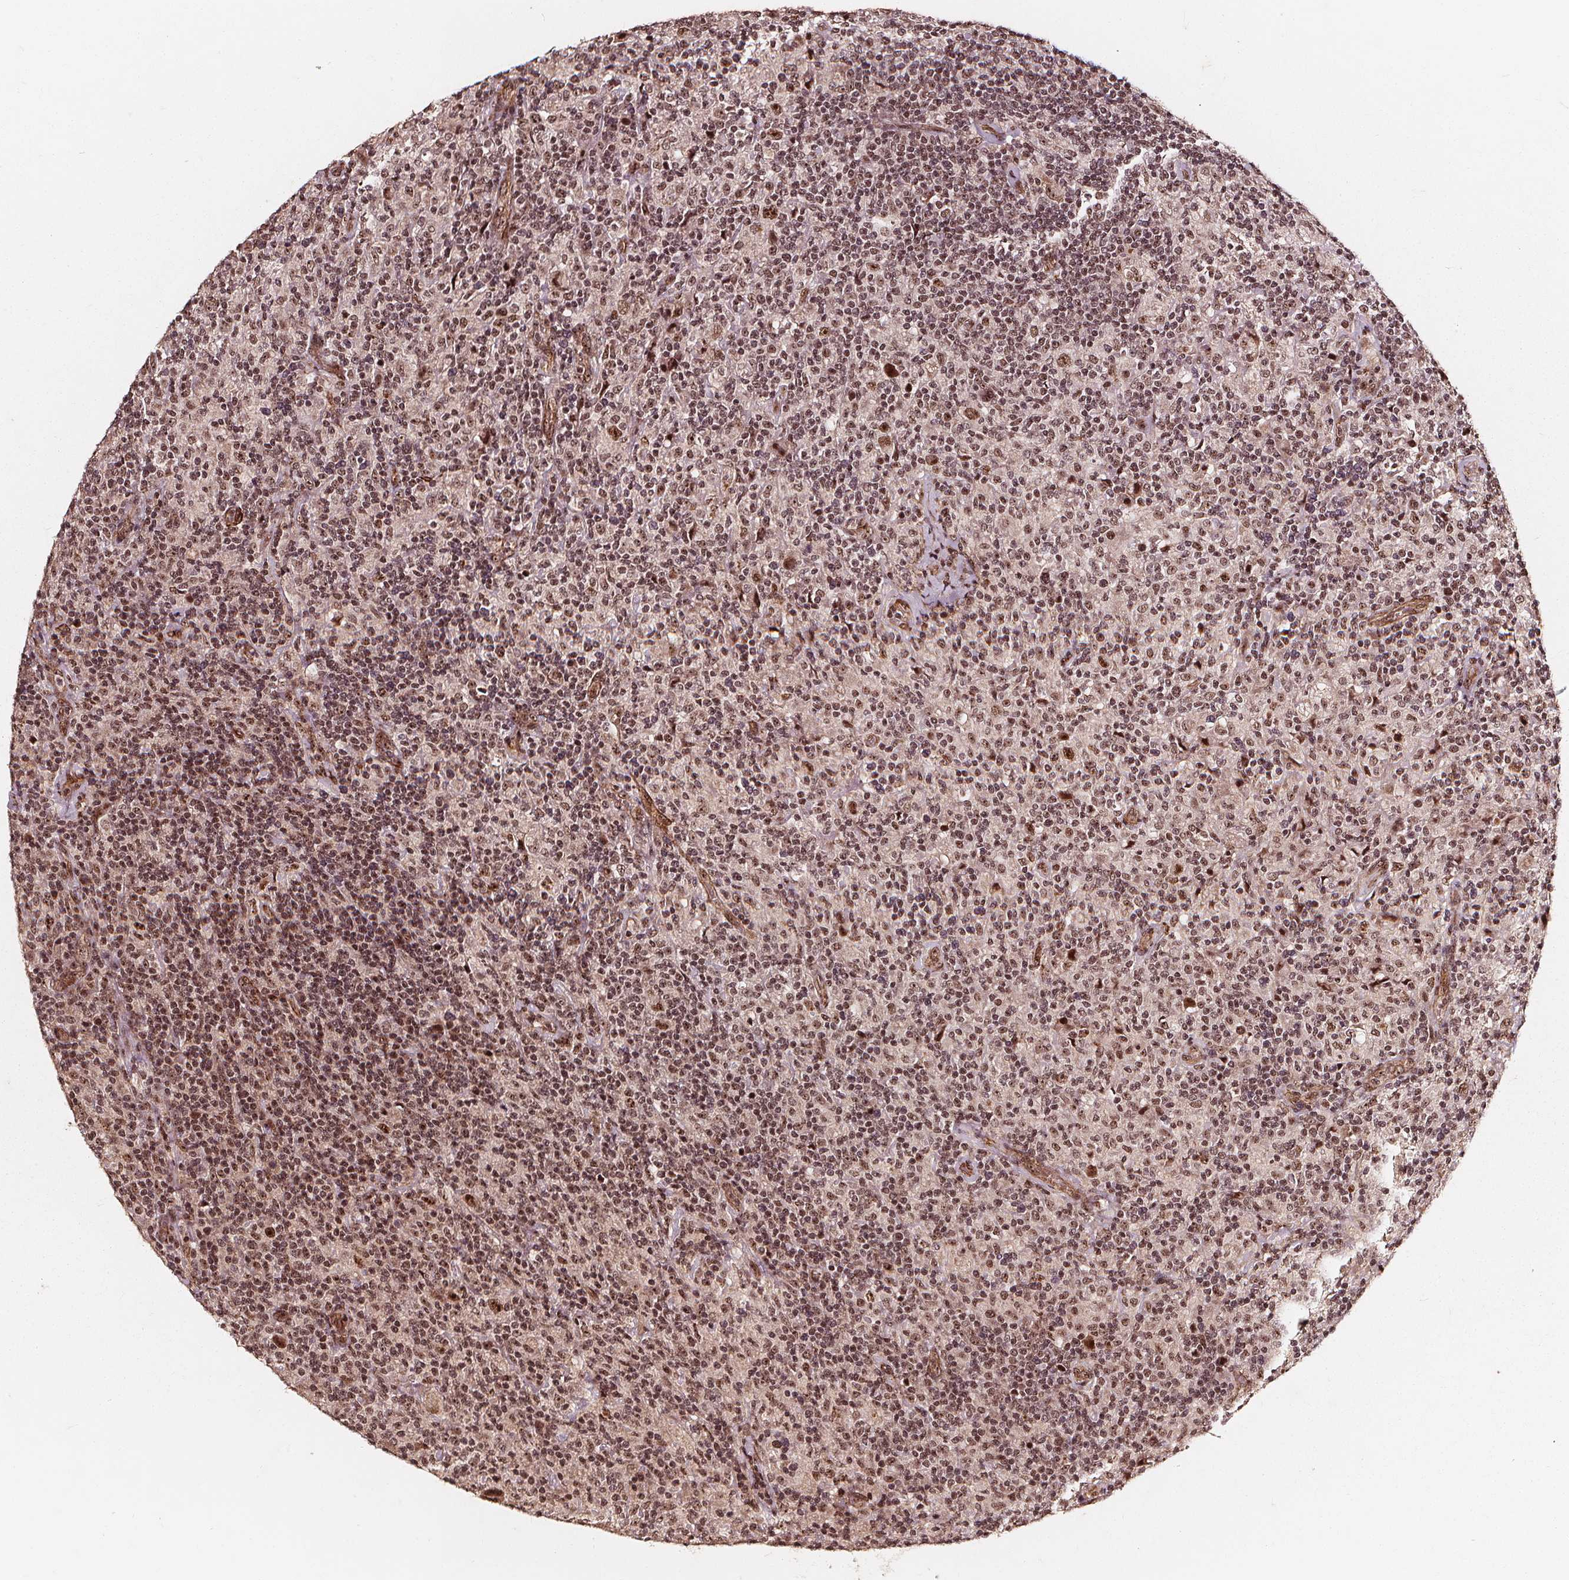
{"staining": {"intensity": "moderate", "quantity": ">75%", "location": "nuclear"}, "tissue": "lymphoma", "cell_type": "Tumor cells", "image_type": "cancer", "snomed": [{"axis": "morphology", "description": "Hodgkin's disease, NOS"}, {"axis": "topography", "description": "Lymph node"}], "caption": "This micrograph shows immunohistochemistry (IHC) staining of lymphoma, with medium moderate nuclear staining in about >75% of tumor cells.", "gene": "EXOSC9", "patient": {"sex": "male", "age": 70}}